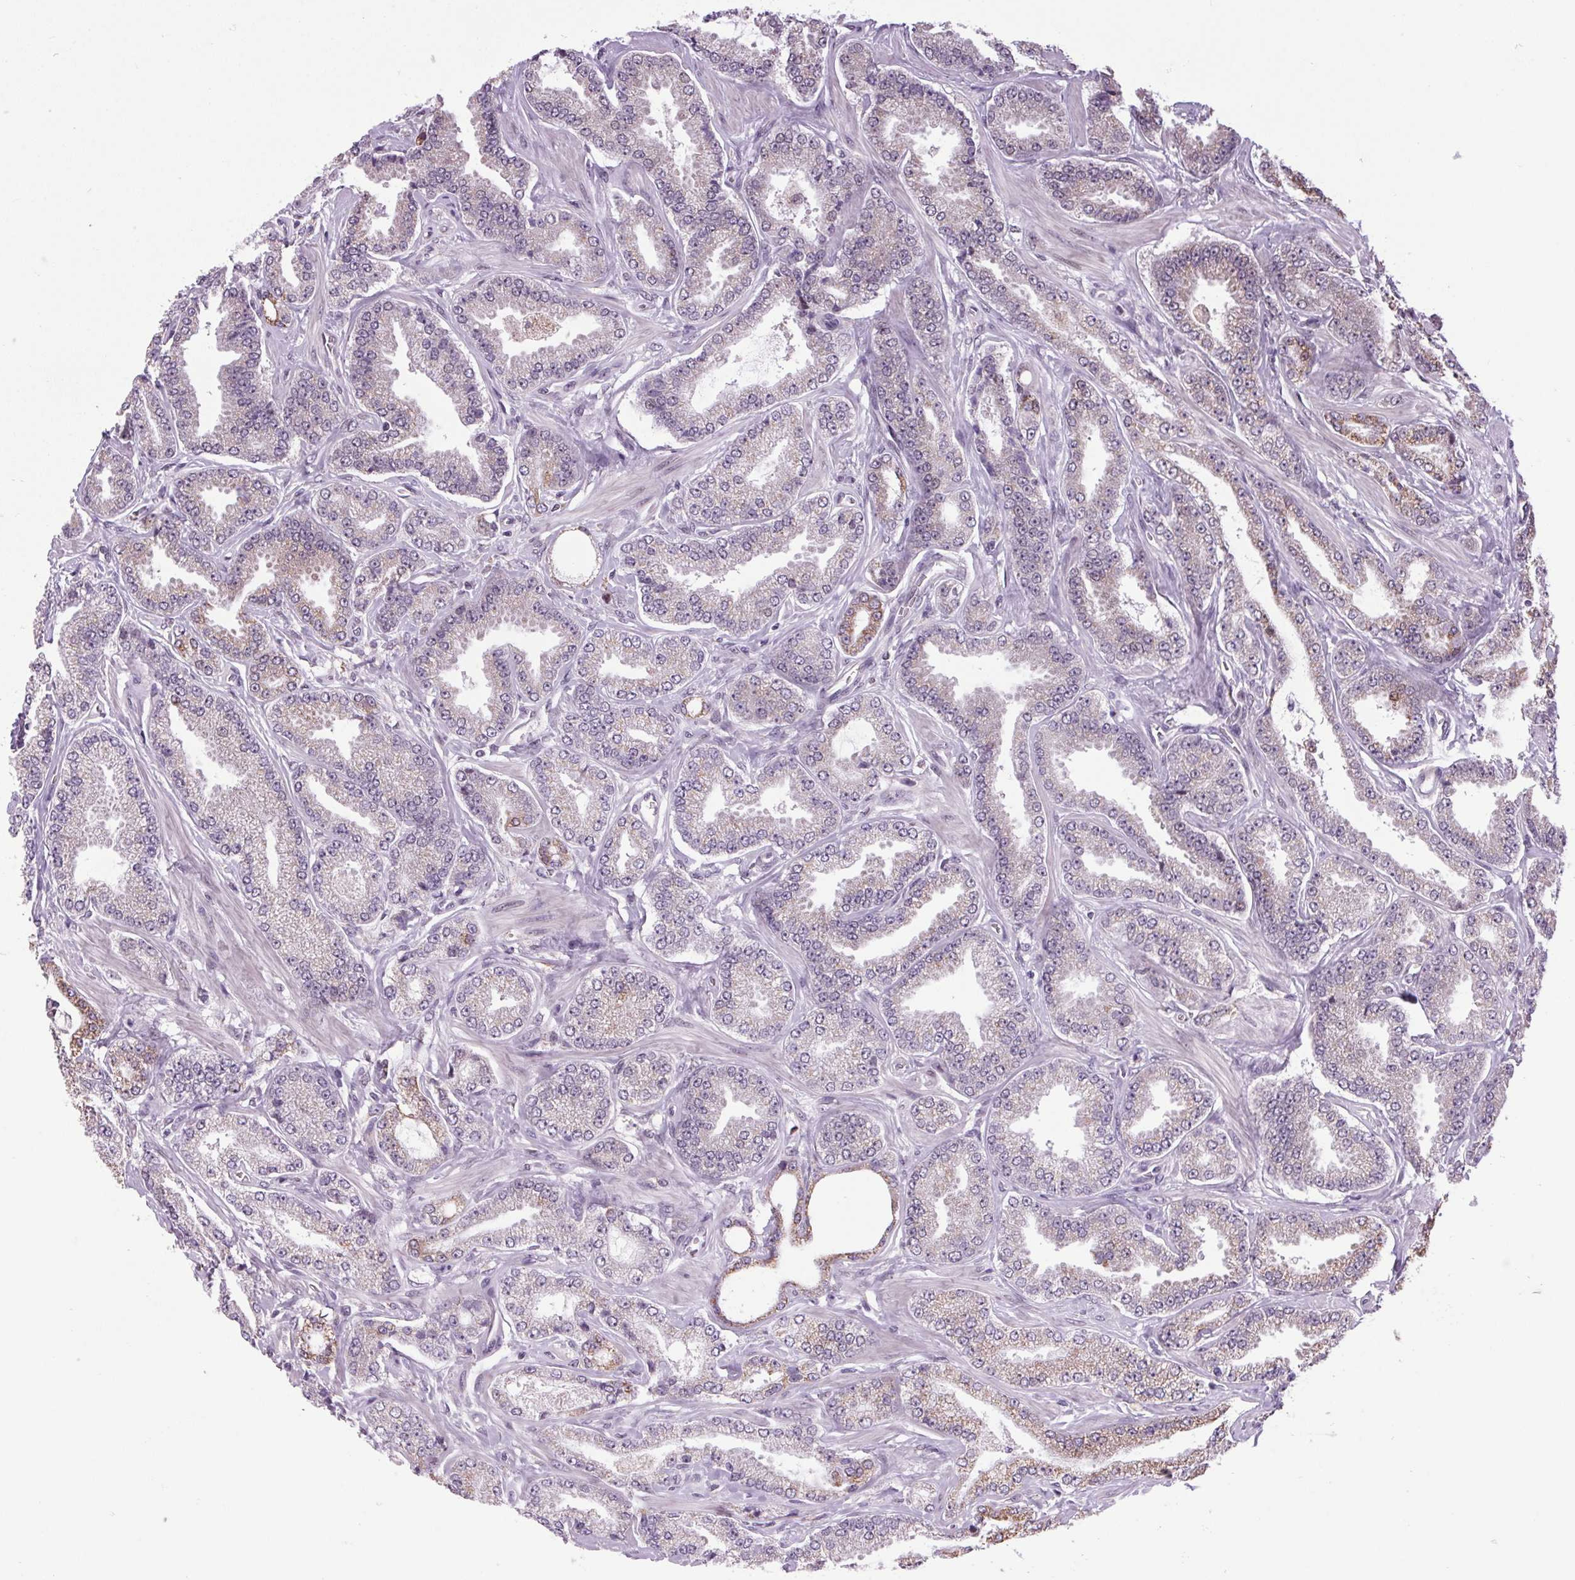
{"staining": {"intensity": "weak", "quantity": "<25%", "location": "cytoplasmic/membranous"}, "tissue": "prostate cancer", "cell_type": "Tumor cells", "image_type": "cancer", "snomed": [{"axis": "morphology", "description": "Adenocarcinoma, Low grade"}, {"axis": "topography", "description": "Prostate"}], "caption": "Tumor cells show no significant staining in prostate adenocarcinoma (low-grade).", "gene": "AKR1E2", "patient": {"sex": "male", "age": 55}}